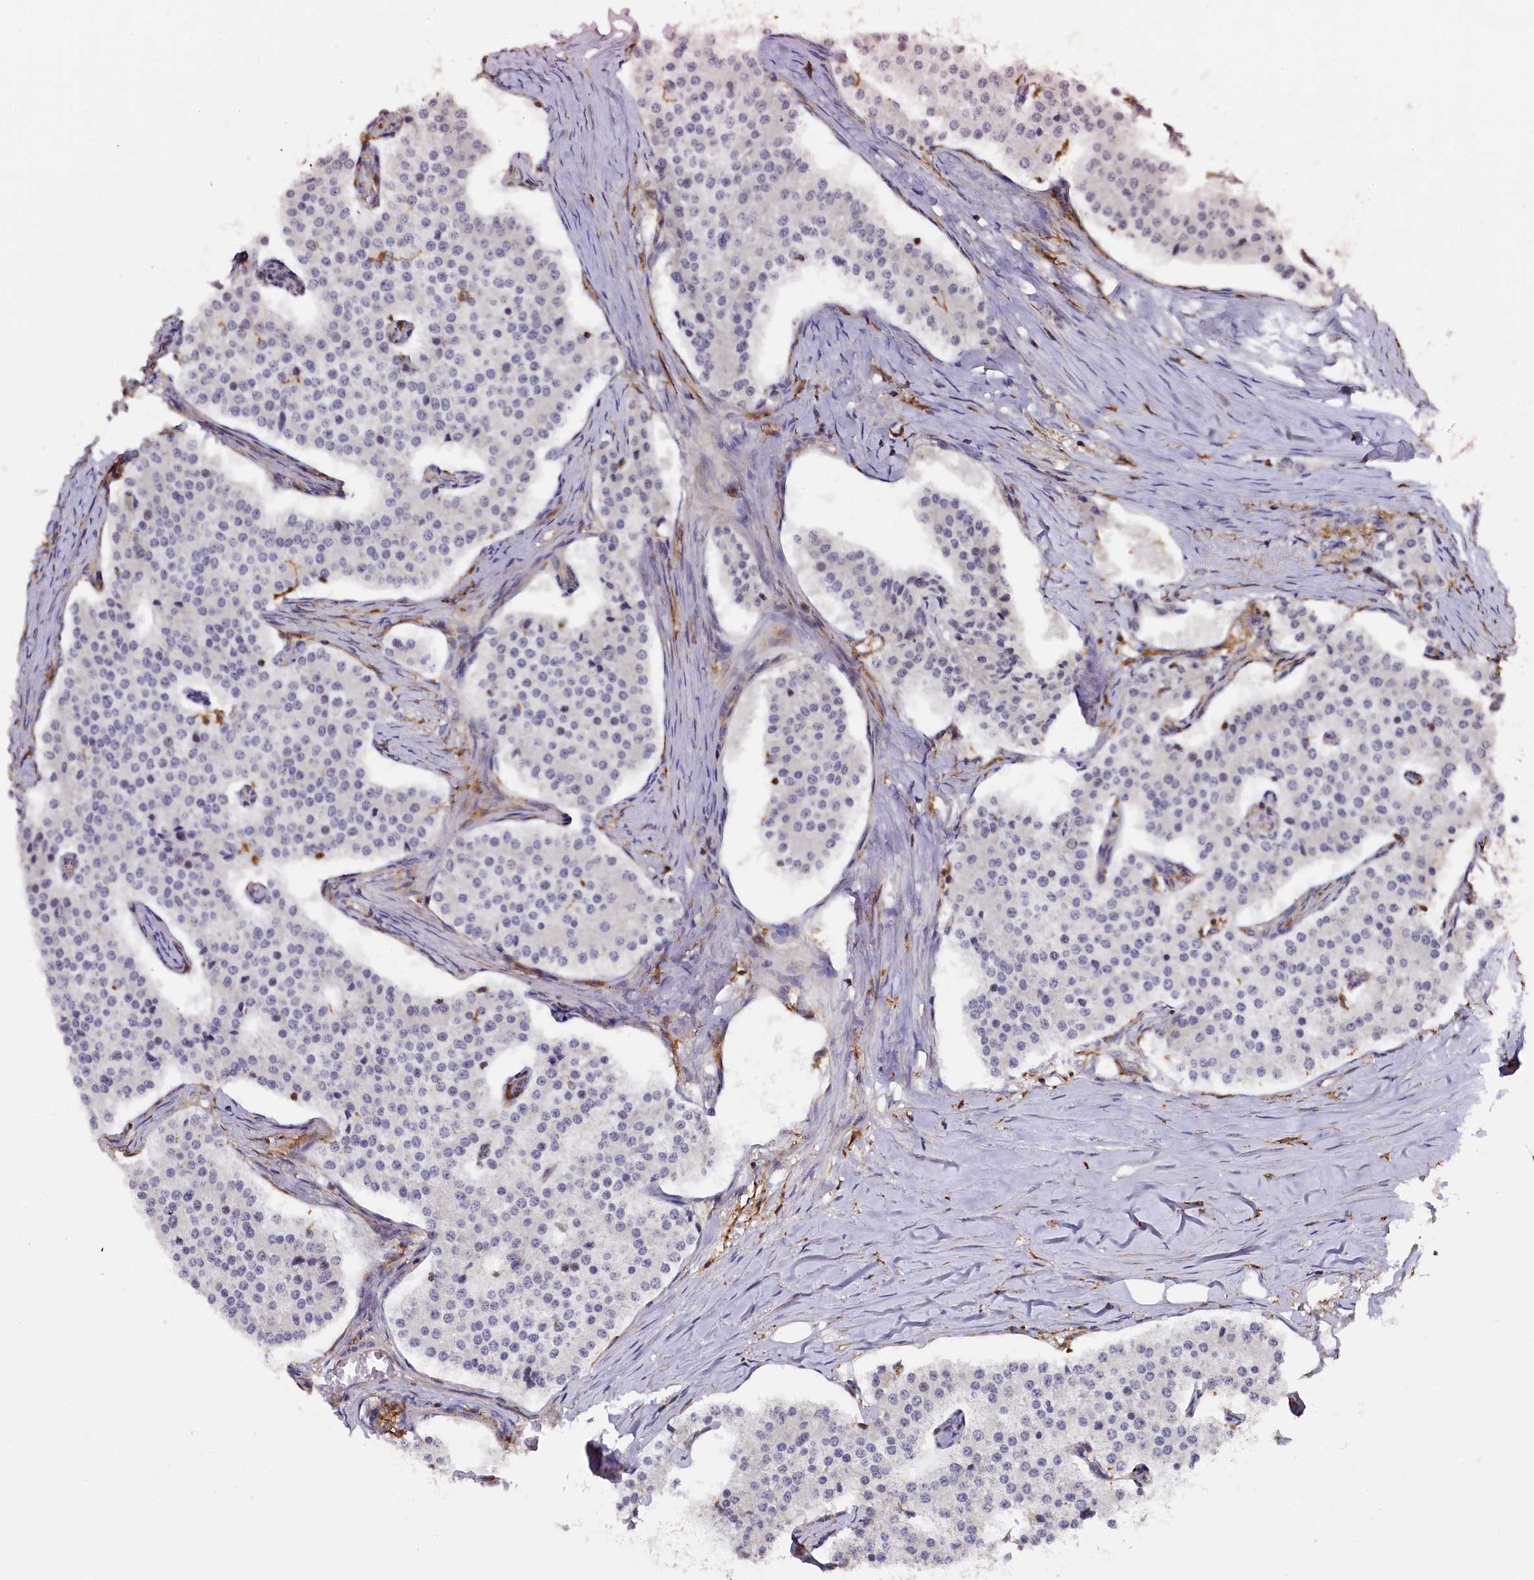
{"staining": {"intensity": "negative", "quantity": "none", "location": "none"}, "tissue": "carcinoid", "cell_type": "Tumor cells", "image_type": "cancer", "snomed": [{"axis": "morphology", "description": "Carcinoid, malignant, NOS"}, {"axis": "topography", "description": "Colon"}], "caption": "Tumor cells show no significant protein staining in malignant carcinoid.", "gene": "PLEKHO2", "patient": {"sex": "female", "age": 52}}